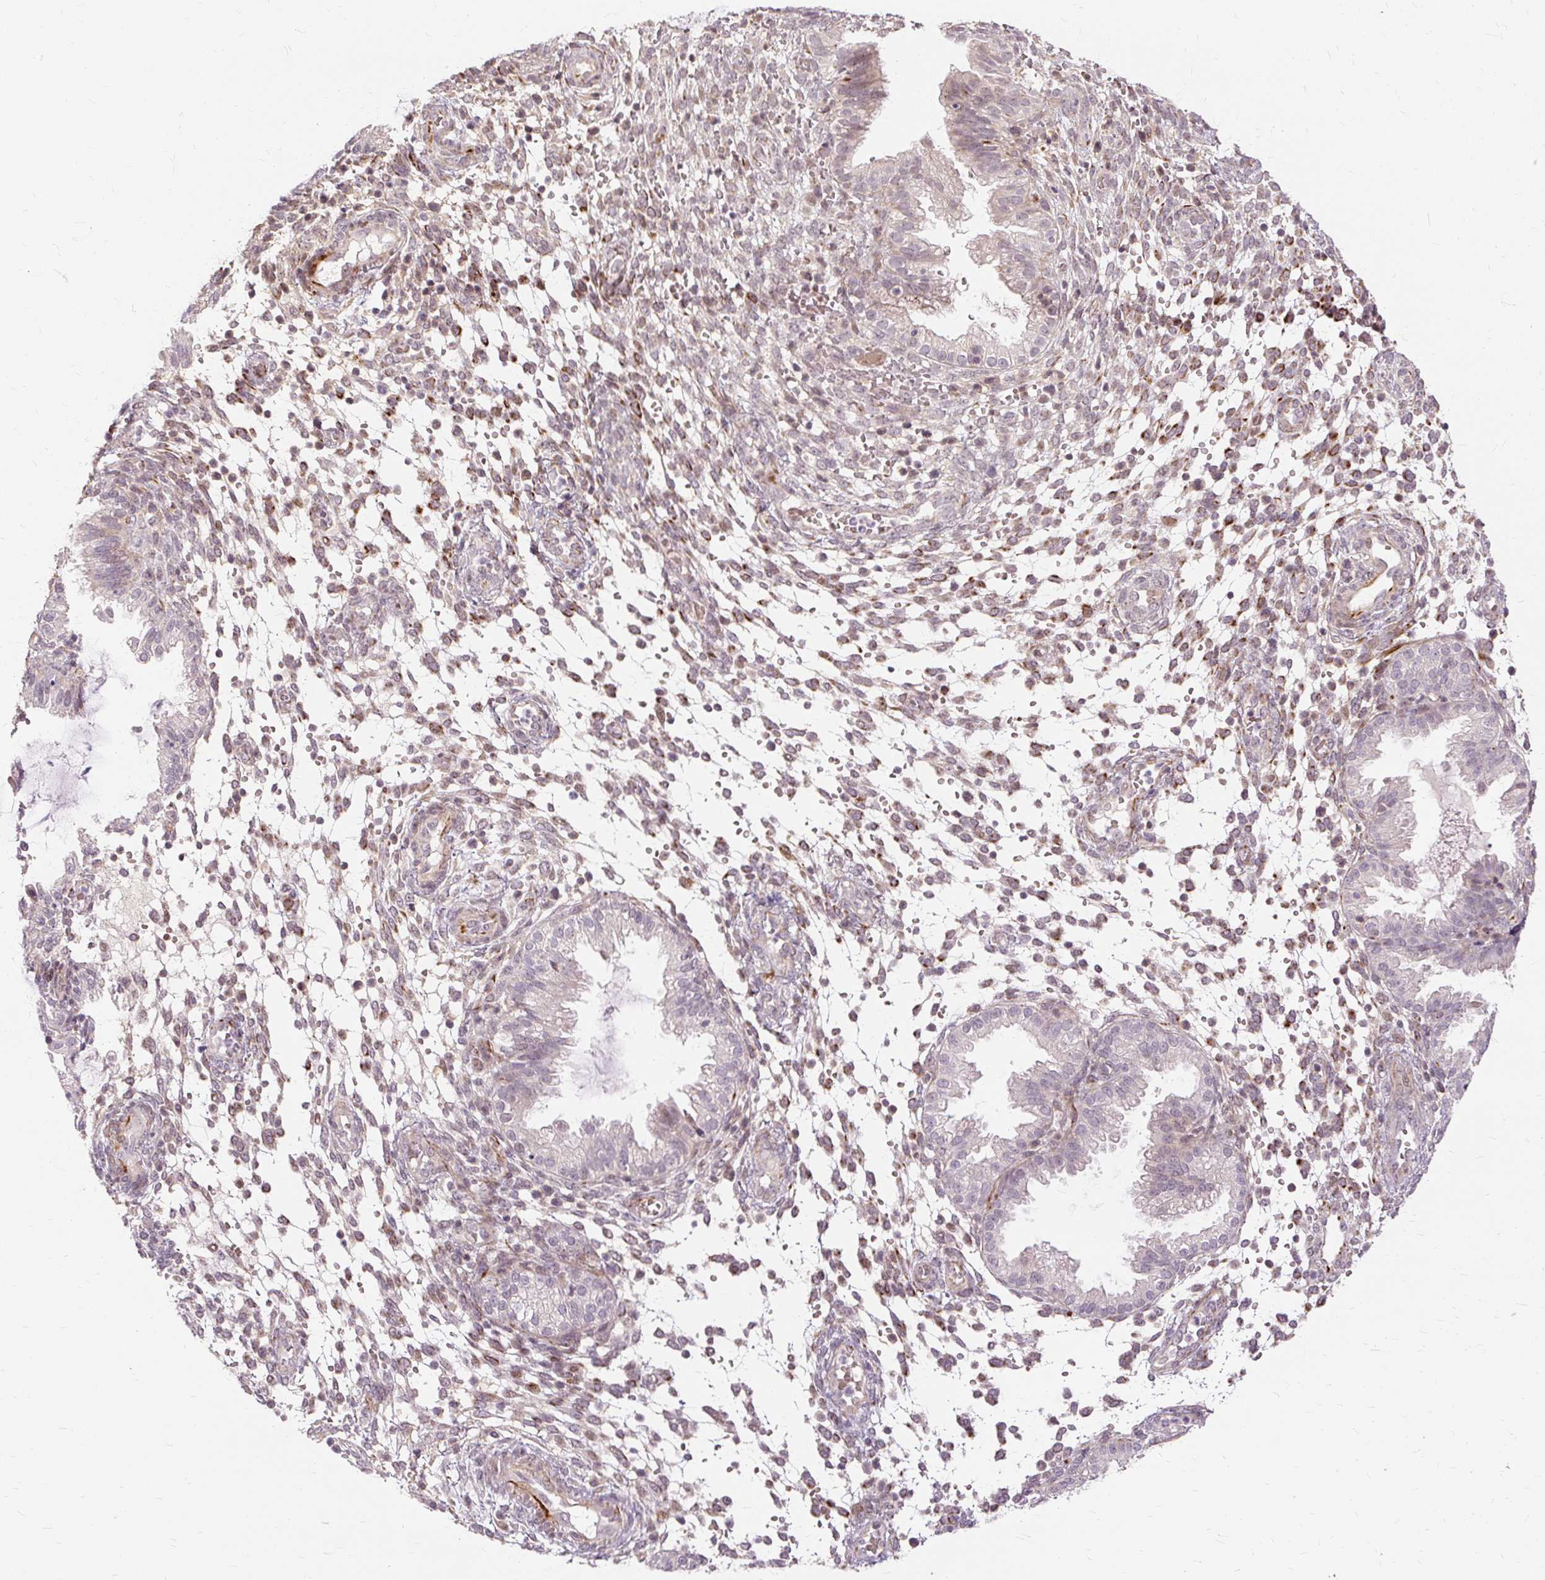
{"staining": {"intensity": "moderate", "quantity": "<25%", "location": "cytoplasmic/membranous"}, "tissue": "endometrium", "cell_type": "Cells in endometrial stroma", "image_type": "normal", "snomed": [{"axis": "morphology", "description": "Normal tissue, NOS"}, {"axis": "topography", "description": "Endometrium"}], "caption": "The photomicrograph displays immunohistochemical staining of unremarkable endometrium. There is moderate cytoplasmic/membranous expression is seen in about <25% of cells in endometrial stroma.", "gene": "MMACHC", "patient": {"sex": "female", "age": 33}}